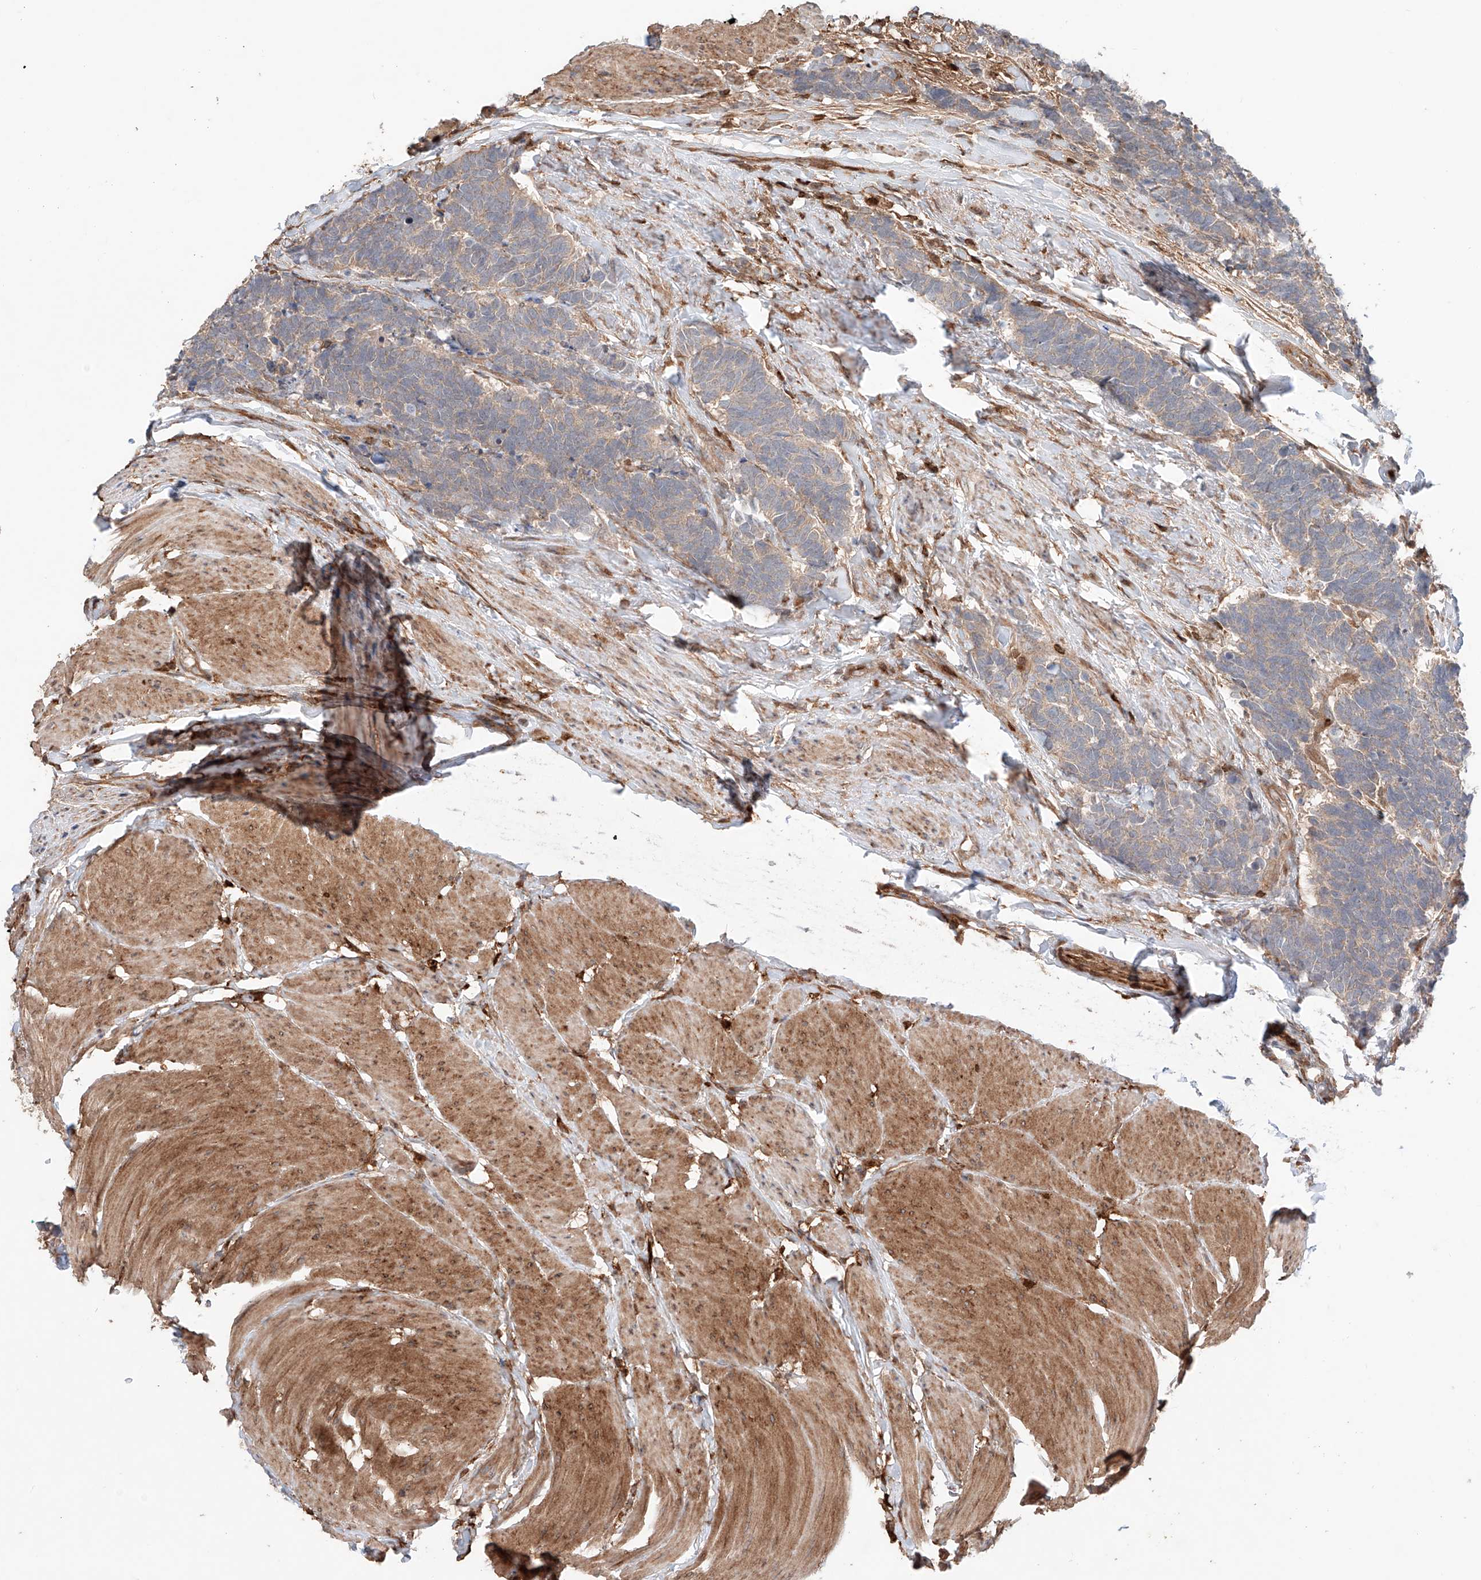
{"staining": {"intensity": "weak", "quantity": ">75%", "location": "cytoplasmic/membranous"}, "tissue": "carcinoid", "cell_type": "Tumor cells", "image_type": "cancer", "snomed": [{"axis": "morphology", "description": "Carcinoma, NOS"}, {"axis": "morphology", "description": "Carcinoid, malignant, NOS"}, {"axis": "topography", "description": "Urinary bladder"}], "caption": "The histopathology image reveals staining of carcinoid, revealing weak cytoplasmic/membranous protein positivity (brown color) within tumor cells. (DAB IHC, brown staining for protein, blue staining for nuclei).", "gene": "IGSF22", "patient": {"sex": "male", "age": 57}}